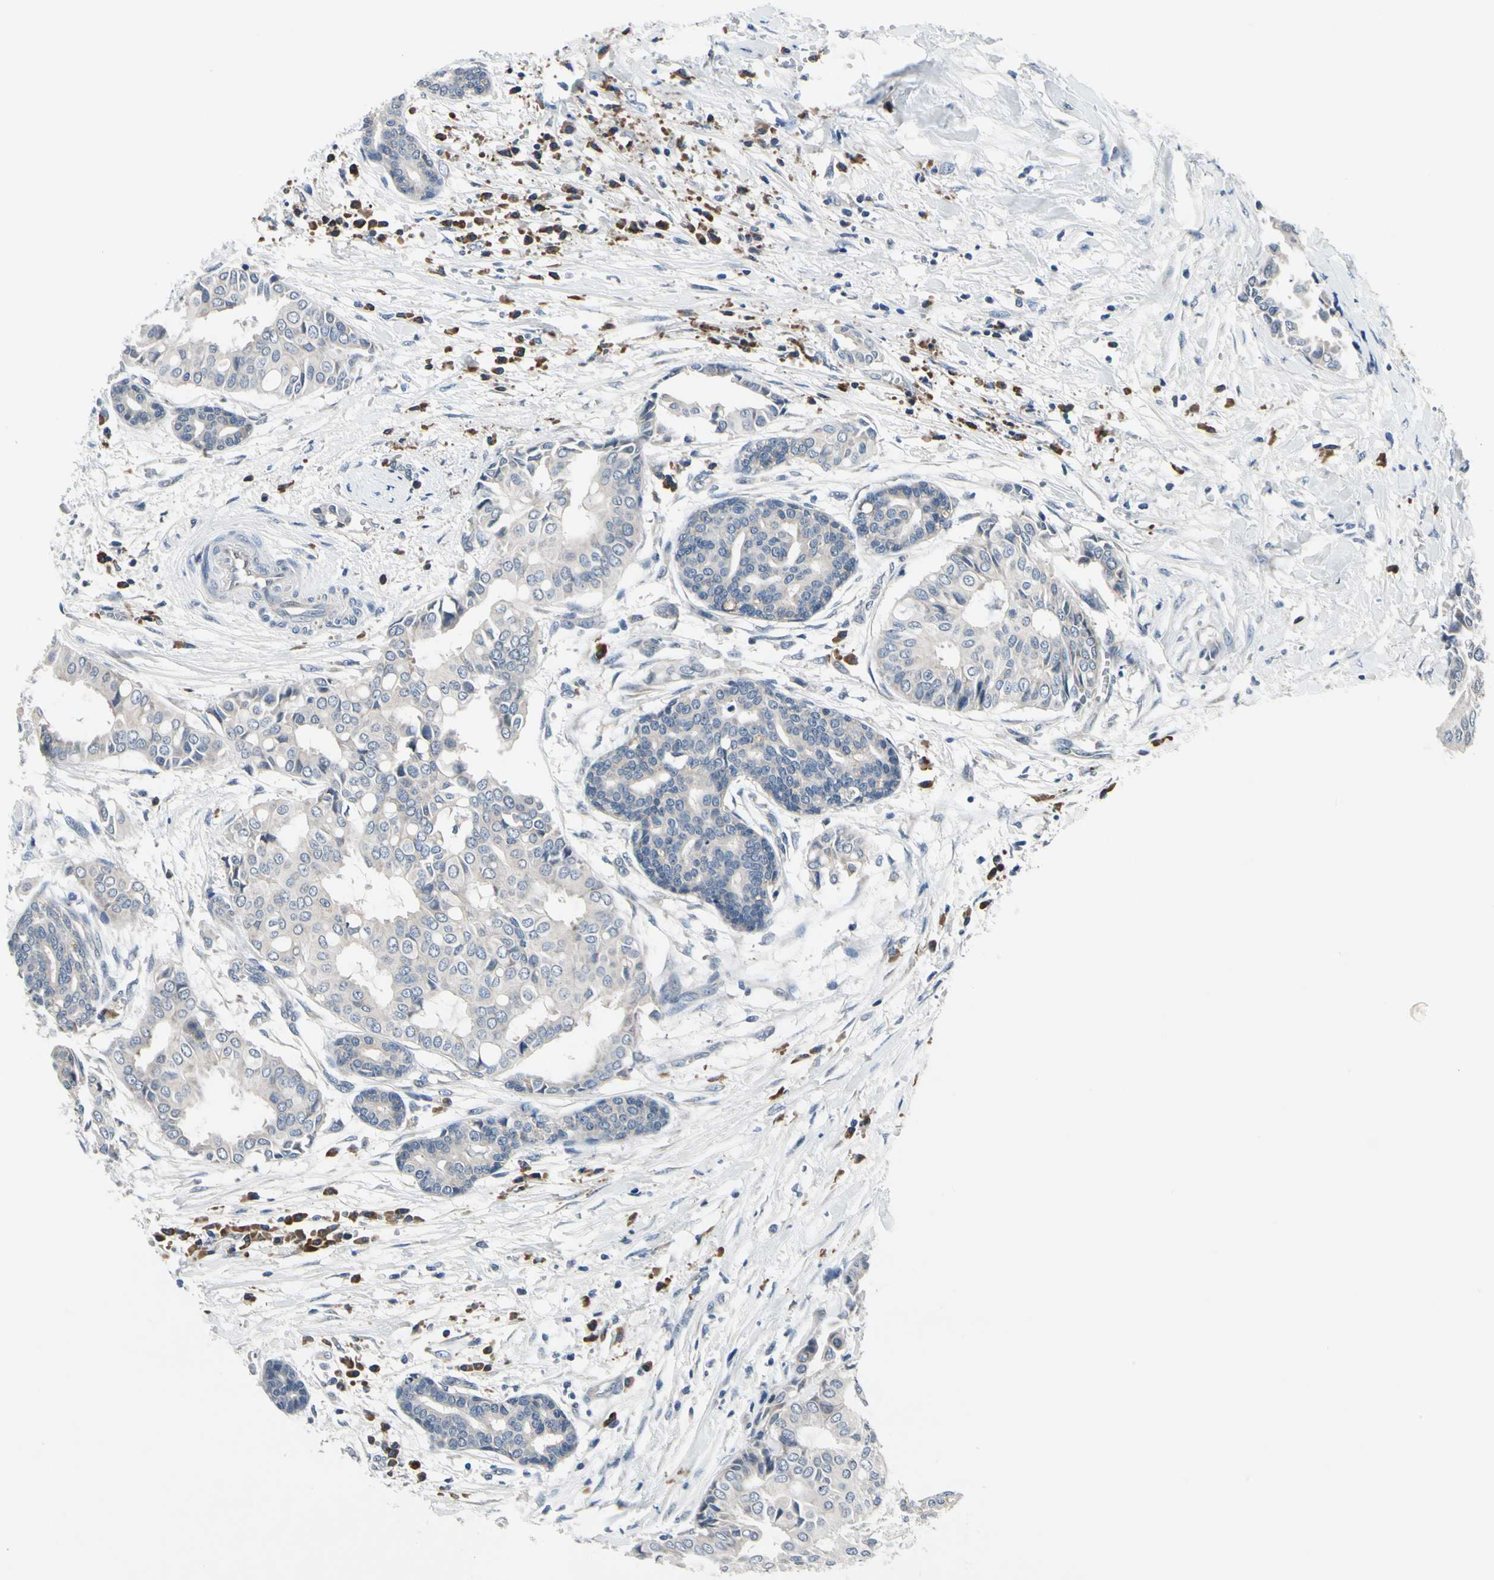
{"staining": {"intensity": "negative", "quantity": "none", "location": "none"}, "tissue": "head and neck cancer", "cell_type": "Tumor cells", "image_type": "cancer", "snomed": [{"axis": "morphology", "description": "Adenocarcinoma, NOS"}, {"axis": "topography", "description": "Salivary gland"}, {"axis": "topography", "description": "Head-Neck"}], "caption": "High power microscopy micrograph of an immunohistochemistry micrograph of adenocarcinoma (head and neck), revealing no significant positivity in tumor cells.", "gene": "SELENOK", "patient": {"sex": "female", "age": 59}}